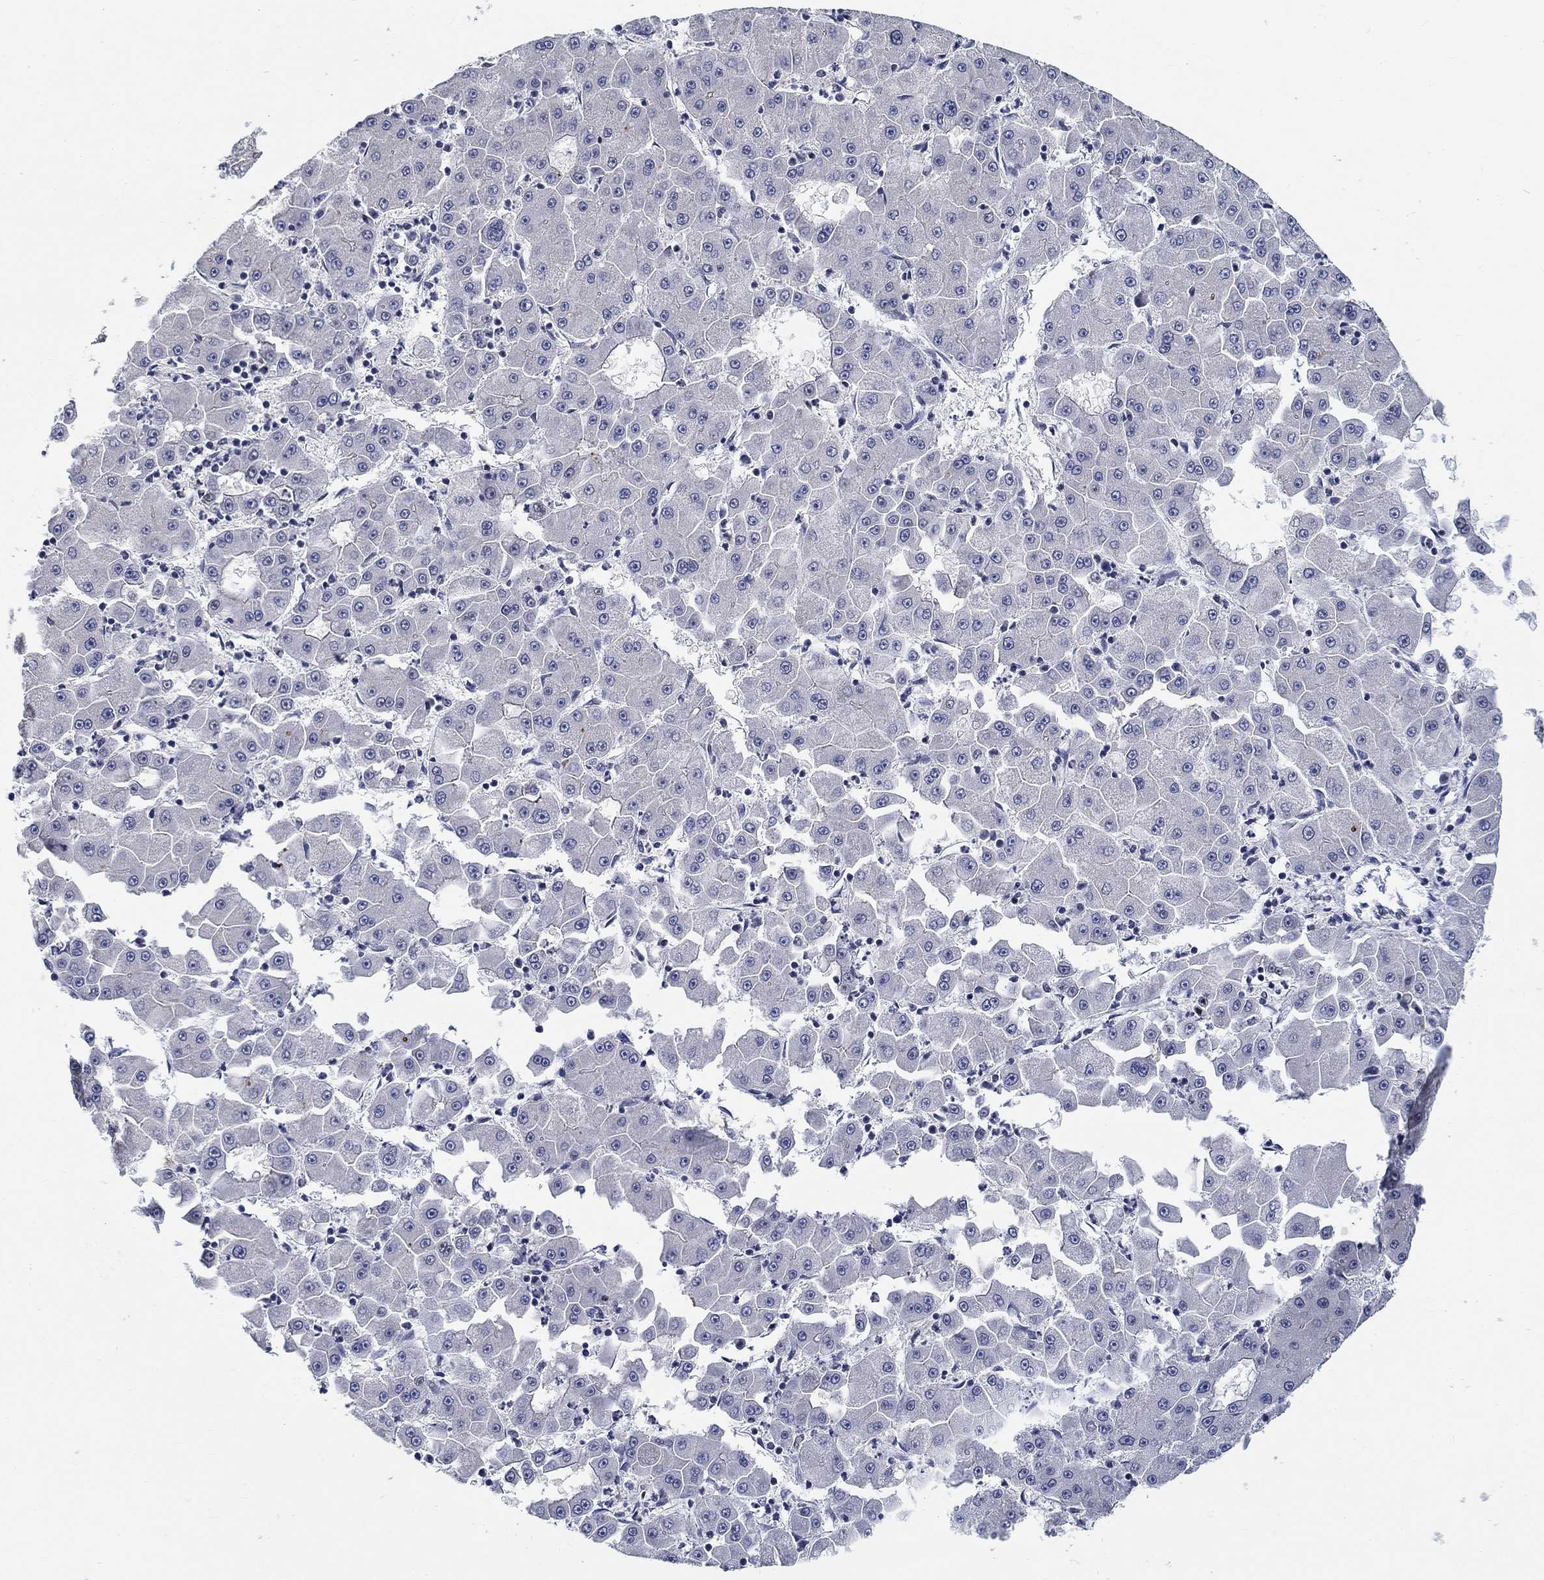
{"staining": {"intensity": "strong", "quantity": "<25%", "location": "cytoplasmic/membranous"}, "tissue": "liver cancer", "cell_type": "Tumor cells", "image_type": "cancer", "snomed": [{"axis": "morphology", "description": "Carcinoma, Hepatocellular, NOS"}, {"axis": "topography", "description": "Liver"}], "caption": "This image exhibits liver hepatocellular carcinoma stained with IHC to label a protein in brown. The cytoplasmic/membranous of tumor cells show strong positivity for the protein. Nuclei are counter-stained blue.", "gene": "SMIM18", "patient": {"sex": "male", "age": 73}}